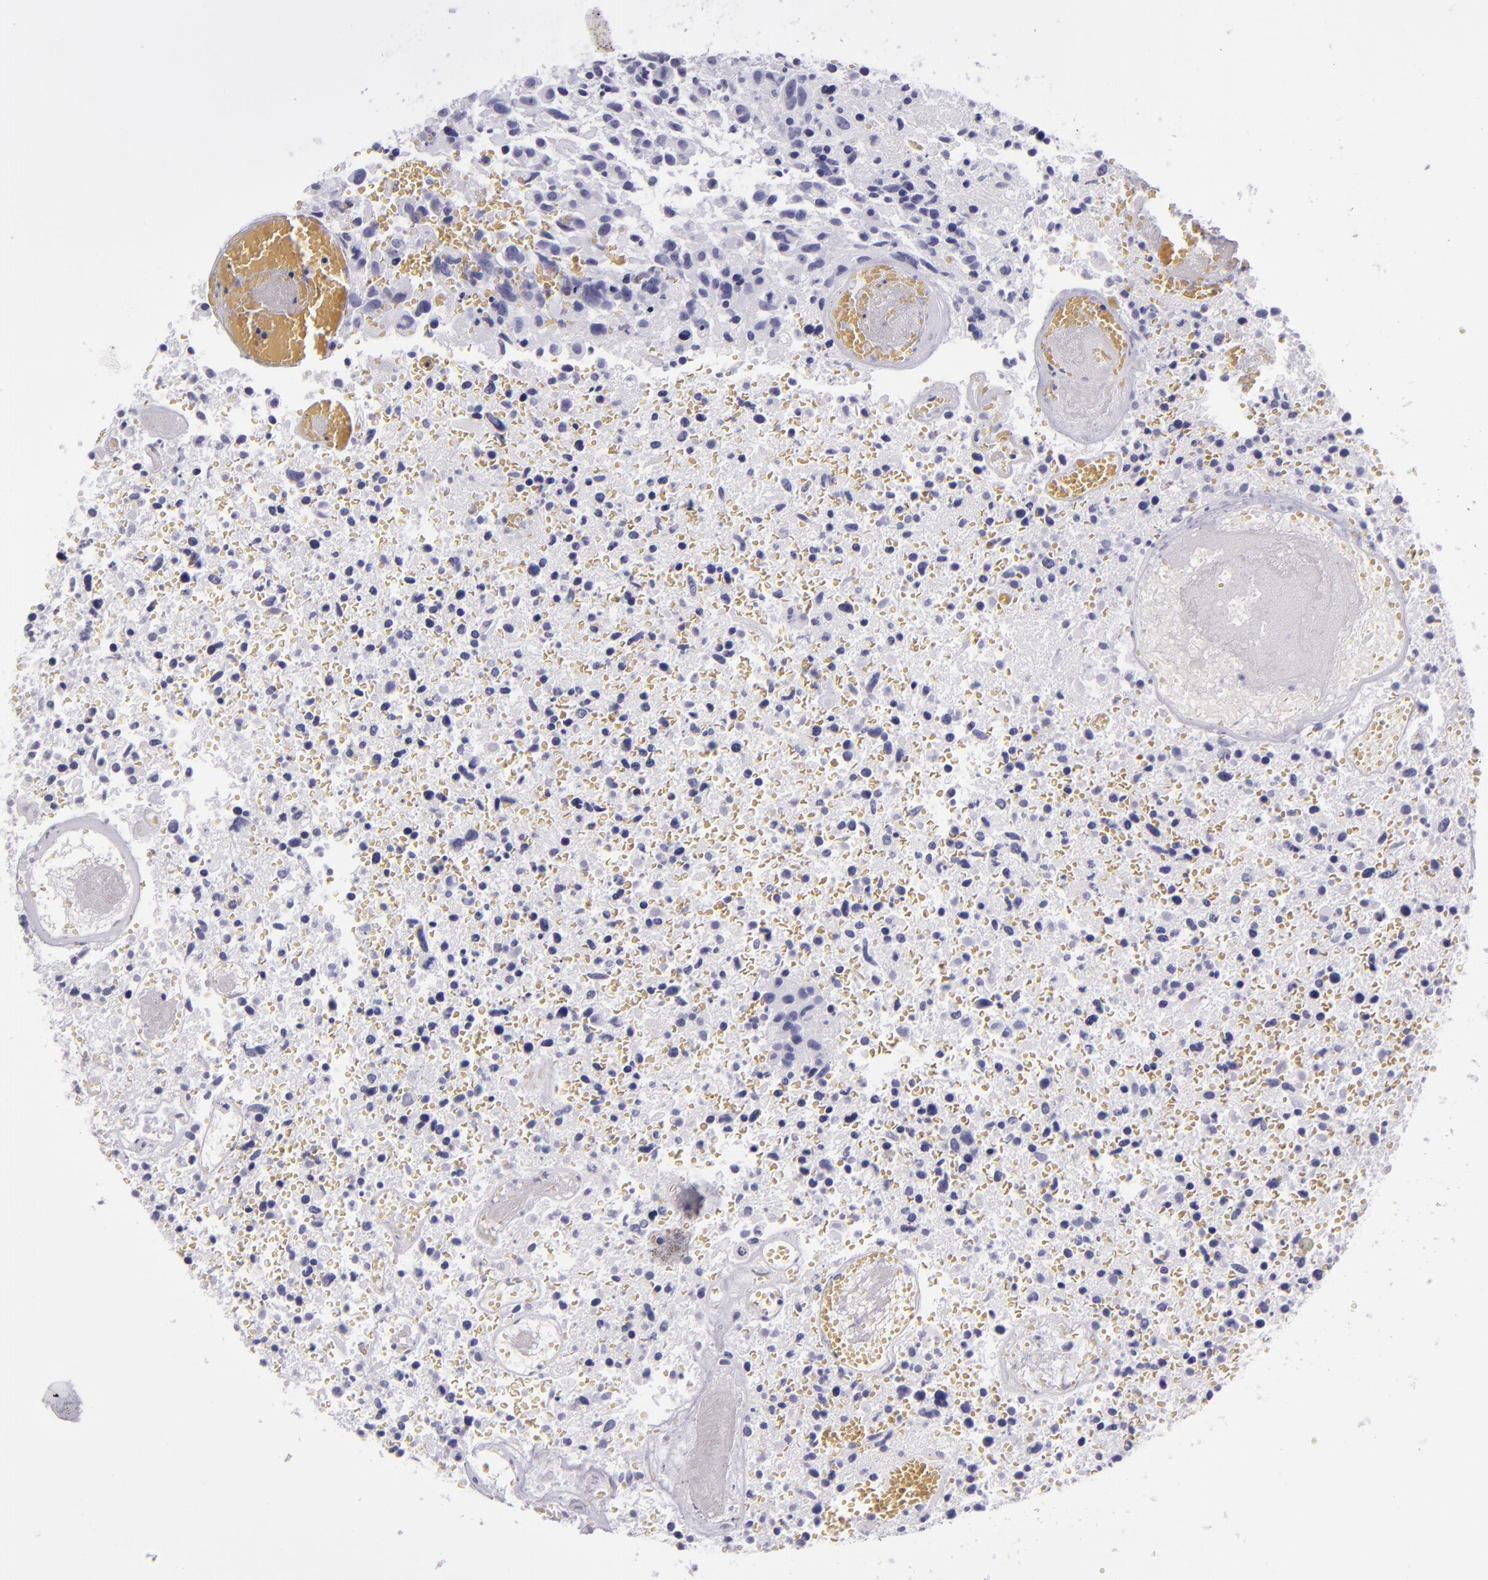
{"staining": {"intensity": "negative", "quantity": "none", "location": "none"}, "tissue": "glioma", "cell_type": "Tumor cells", "image_type": "cancer", "snomed": [{"axis": "morphology", "description": "Glioma, malignant, High grade"}, {"axis": "topography", "description": "Brain"}], "caption": "The image displays no significant expression in tumor cells of malignant high-grade glioma.", "gene": "CR2", "patient": {"sex": "male", "age": 72}}